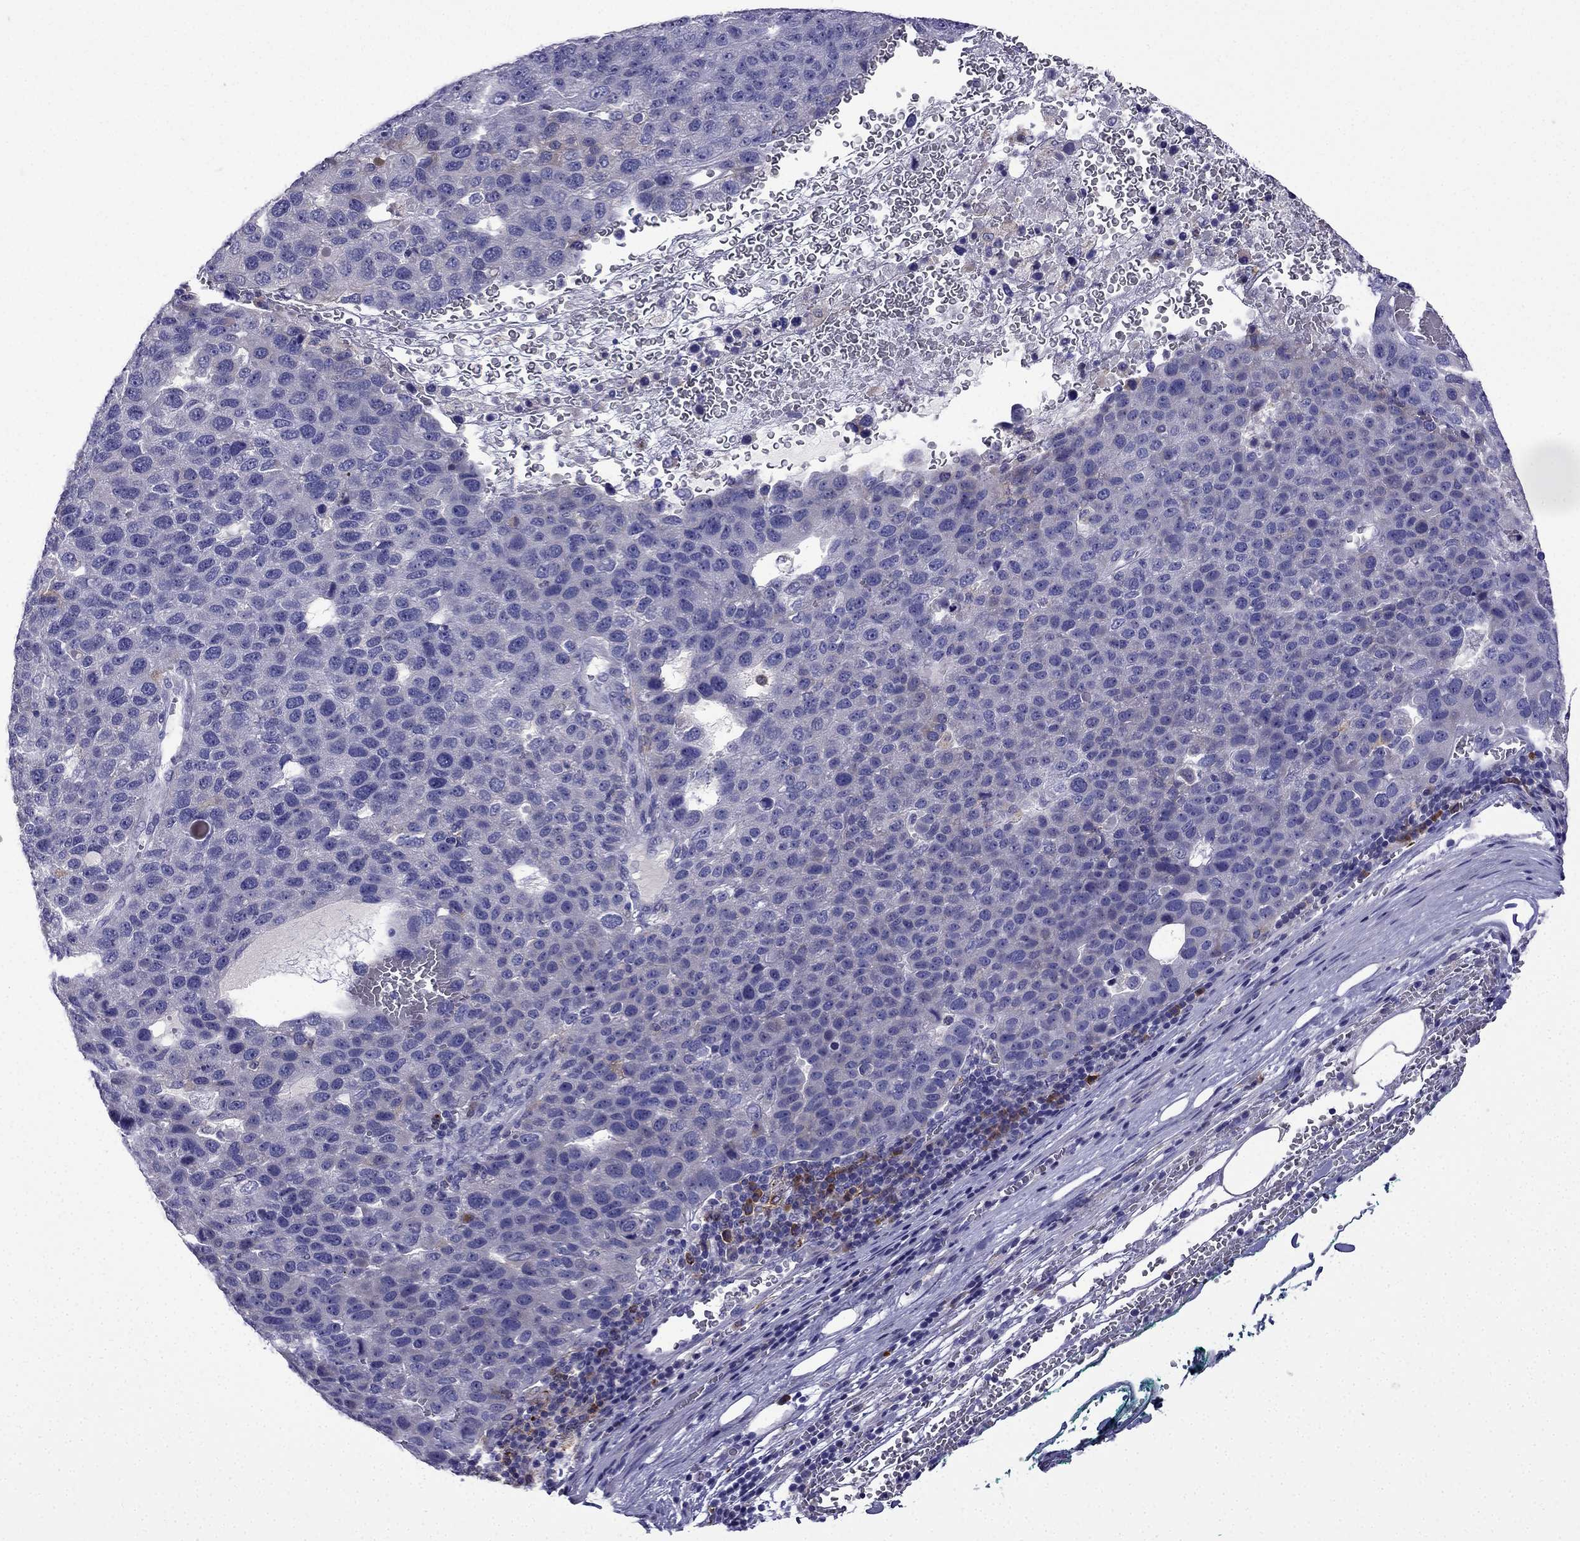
{"staining": {"intensity": "negative", "quantity": "none", "location": "none"}, "tissue": "pancreatic cancer", "cell_type": "Tumor cells", "image_type": "cancer", "snomed": [{"axis": "morphology", "description": "Adenocarcinoma, NOS"}, {"axis": "topography", "description": "Pancreas"}], "caption": "This is an immunohistochemistry (IHC) micrograph of human pancreatic cancer. There is no positivity in tumor cells.", "gene": "TSSK4", "patient": {"sex": "female", "age": 61}}